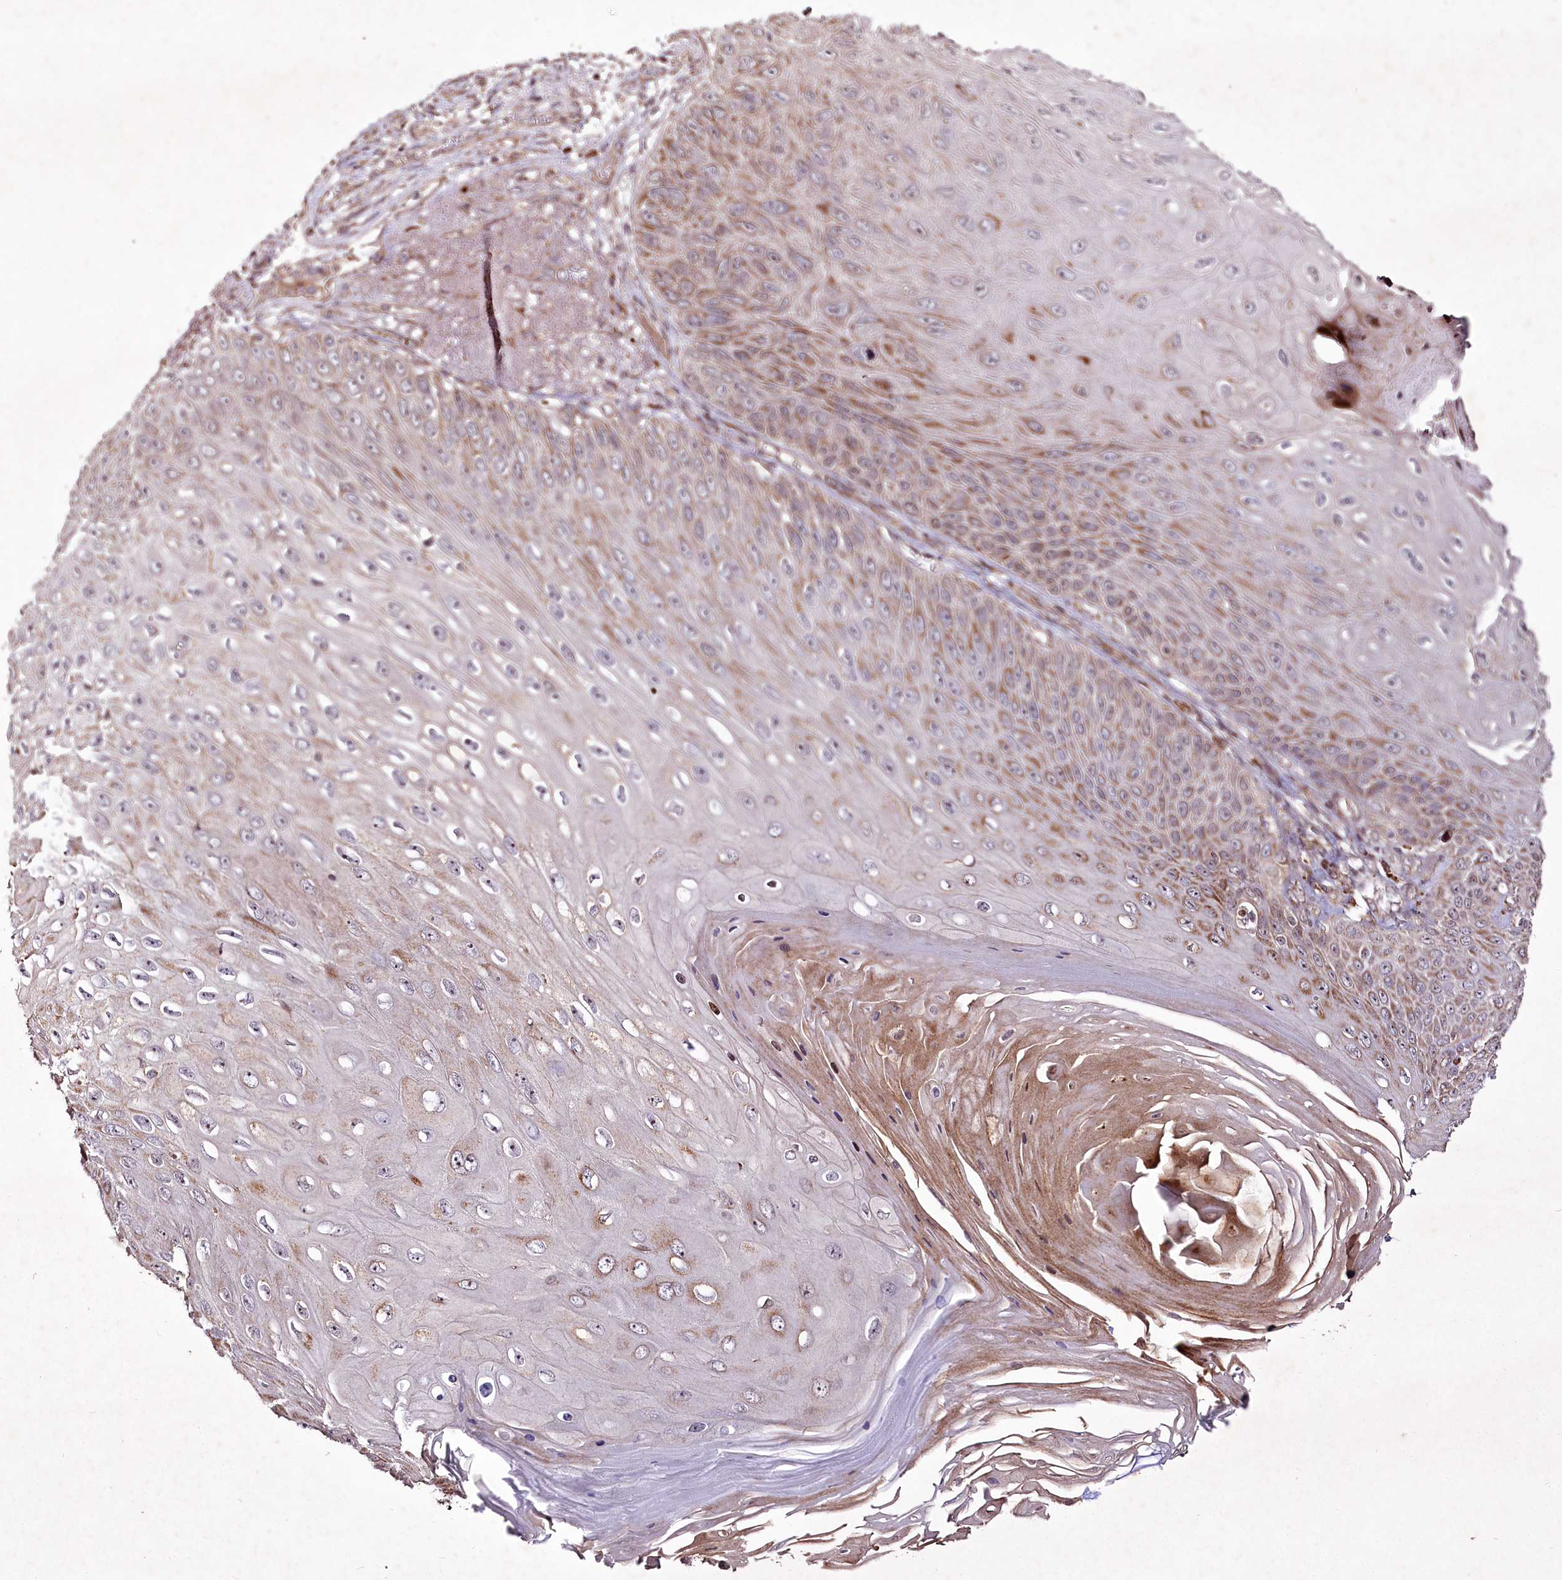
{"staining": {"intensity": "moderate", "quantity": "25%-75%", "location": "cytoplasmic/membranous"}, "tissue": "skin cancer", "cell_type": "Tumor cells", "image_type": "cancer", "snomed": [{"axis": "morphology", "description": "Squamous cell carcinoma, NOS"}, {"axis": "topography", "description": "Skin"}], "caption": "Skin cancer stained for a protein (brown) demonstrates moderate cytoplasmic/membranous positive expression in about 25%-75% of tumor cells.", "gene": "PSTK", "patient": {"sex": "female", "age": 88}}